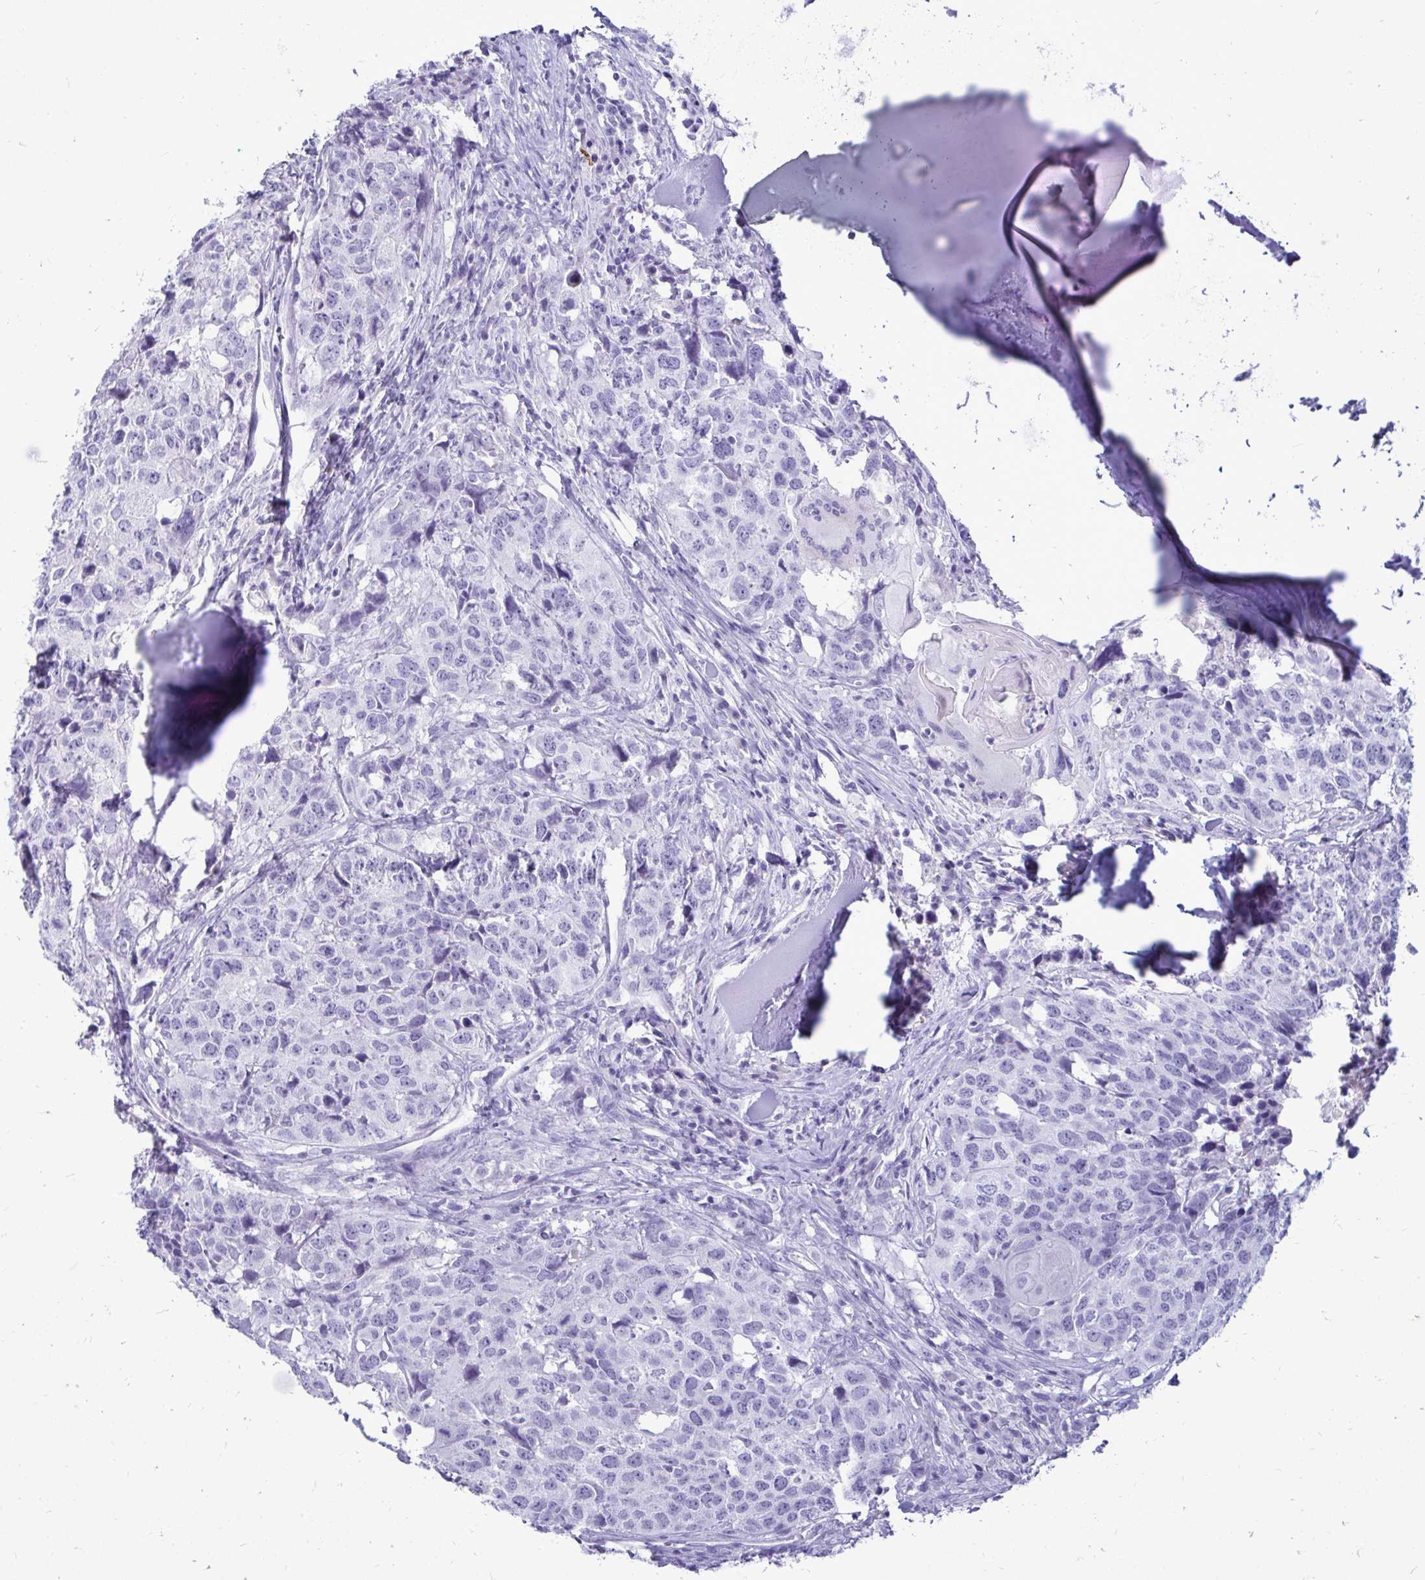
{"staining": {"intensity": "negative", "quantity": "none", "location": "none"}, "tissue": "head and neck cancer", "cell_type": "Tumor cells", "image_type": "cancer", "snomed": [{"axis": "morphology", "description": "Normal tissue, NOS"}, {"axis": "morphology", "description": "Squamous cell carcinoma, NOS"}, {"axis": "topography", "description": "Skeletal muscle"}, {"axis": "topography", "description": "Vascular tissue"}, {"axis": "topography", "description": "Peripheral nerve tissue"}, {"axis": "topography", "description": "Head-Neck"}], "caption": "Immunohistochemistry (IHC) micrograph of neoplastic tissue: human head and neck squamous cell carcinoma stained with DAB (3,3'-diaminobenzidine) reveals no significant protein staining in tumor cells.", "gene": "NANOGNB", "patient": {"sex": "male", "age": 66}}